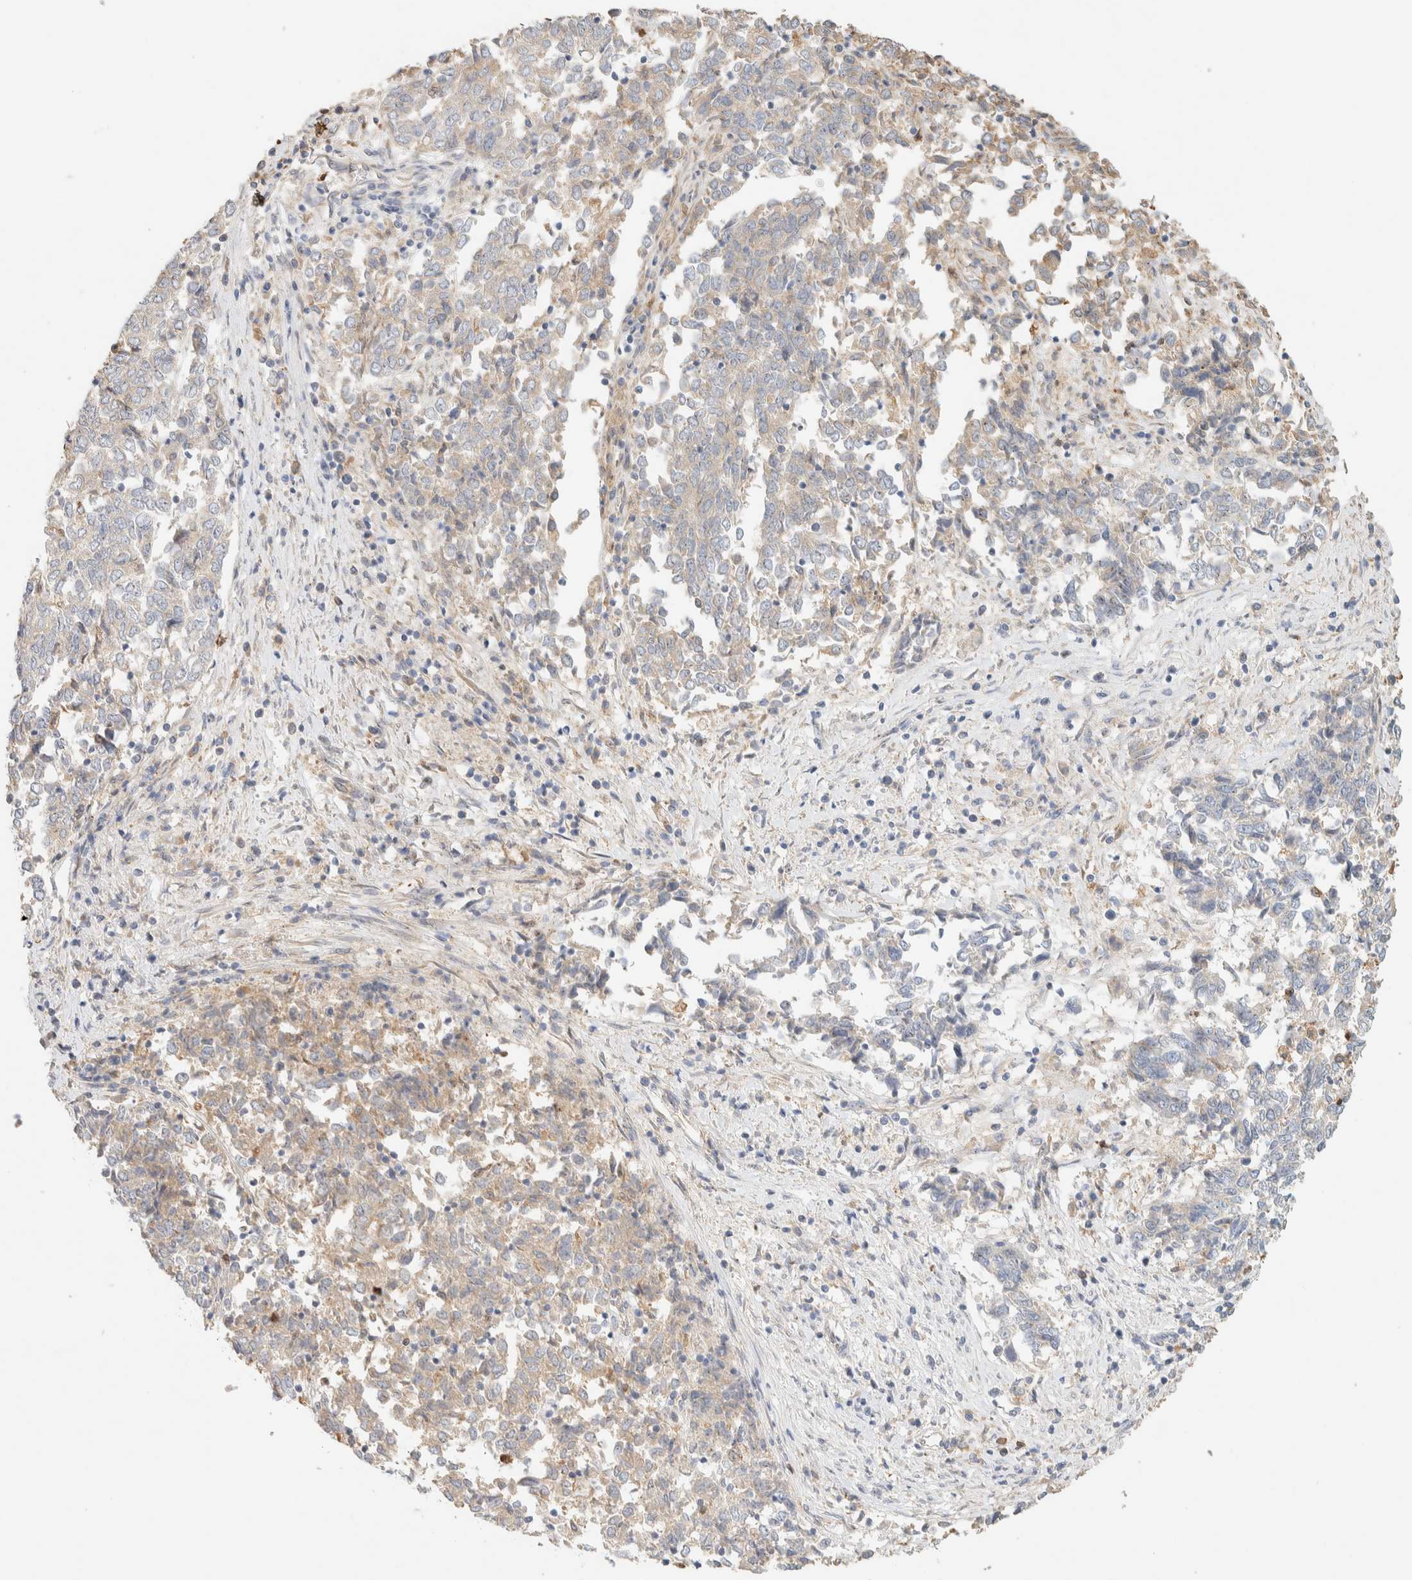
{"staining": {"intensity": "weak", "quantity": "25%-75%", "location": "cytoplasmic/membranous"}, "tissue": "endometrial cancer", "cell_type": "Tumor cells", "image_type": "cancer", "snomed": [{"axis": "morphology", "description": "Adenocarcinoma, NOS"}, {"axis": "topography", "description": "Endometrium"}], "caption": "There is low levels of weak cytoplasmic/membranous expression in tumor cells of endometrial cancer (adenocarcinoma), as demonstrated by immunohistochemical staining (brown color).", "gene": "TTC3", "patient": {"sex": "female", "age": 80}}